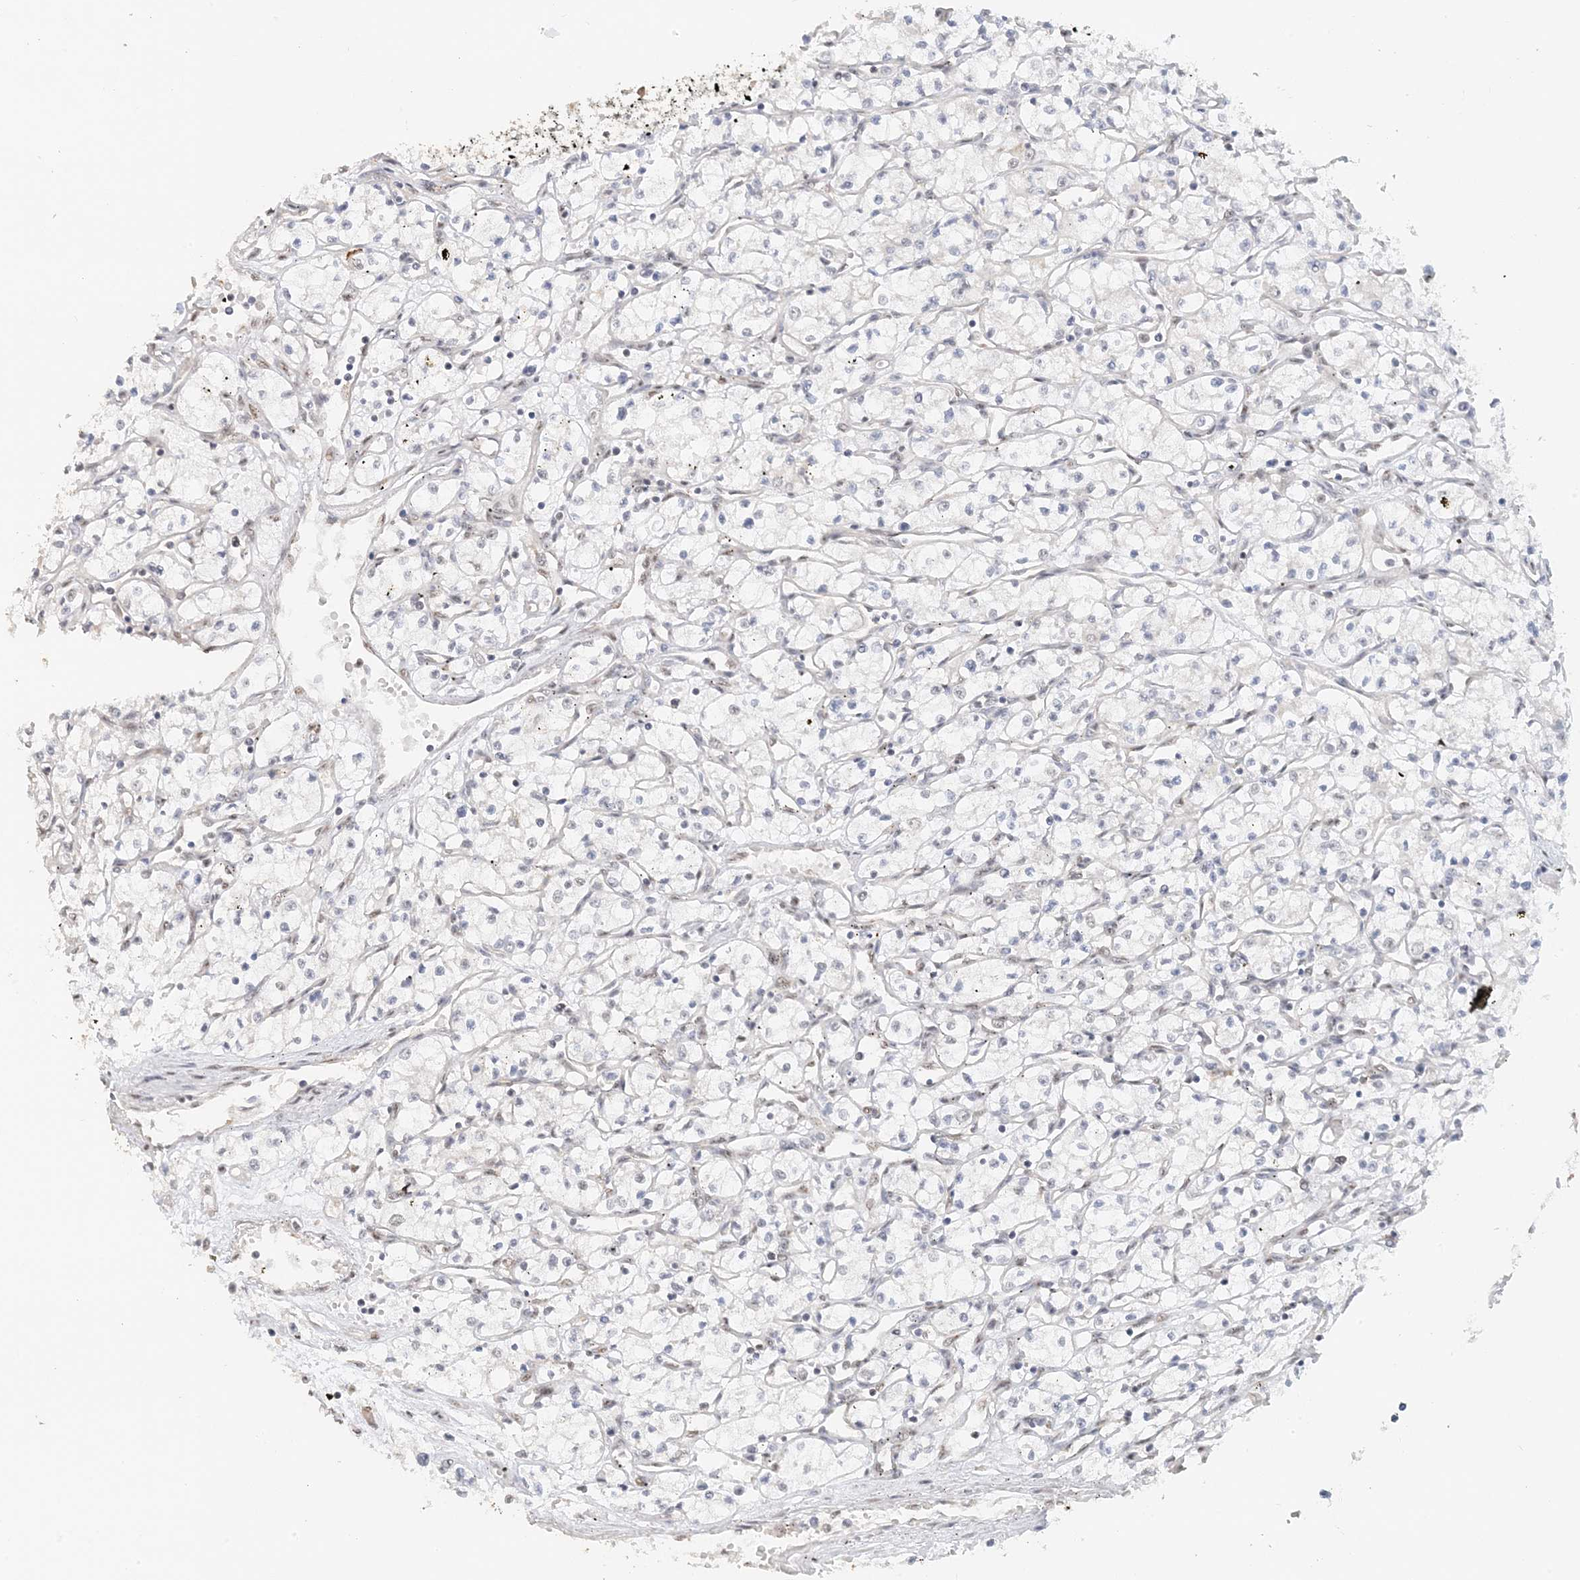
{"staining": {"intensity": "negative", "quantity": "none", "location": "none"}, "tissue": "renal cancer", "cell_type": "Tumor cells", "image_type": "cancer", "snomed": [{"axis": "morphology", "description": "Adenocarcinoma, NOS"}, {"axis": "topography", "description": "Kidney"}], "caption": "Micrograph shows no significant protein expression in tumor cells of renal adenocarcinoma.", "gene": "ZCCHC4", "patient": {"sex": "male", "age": 59}}